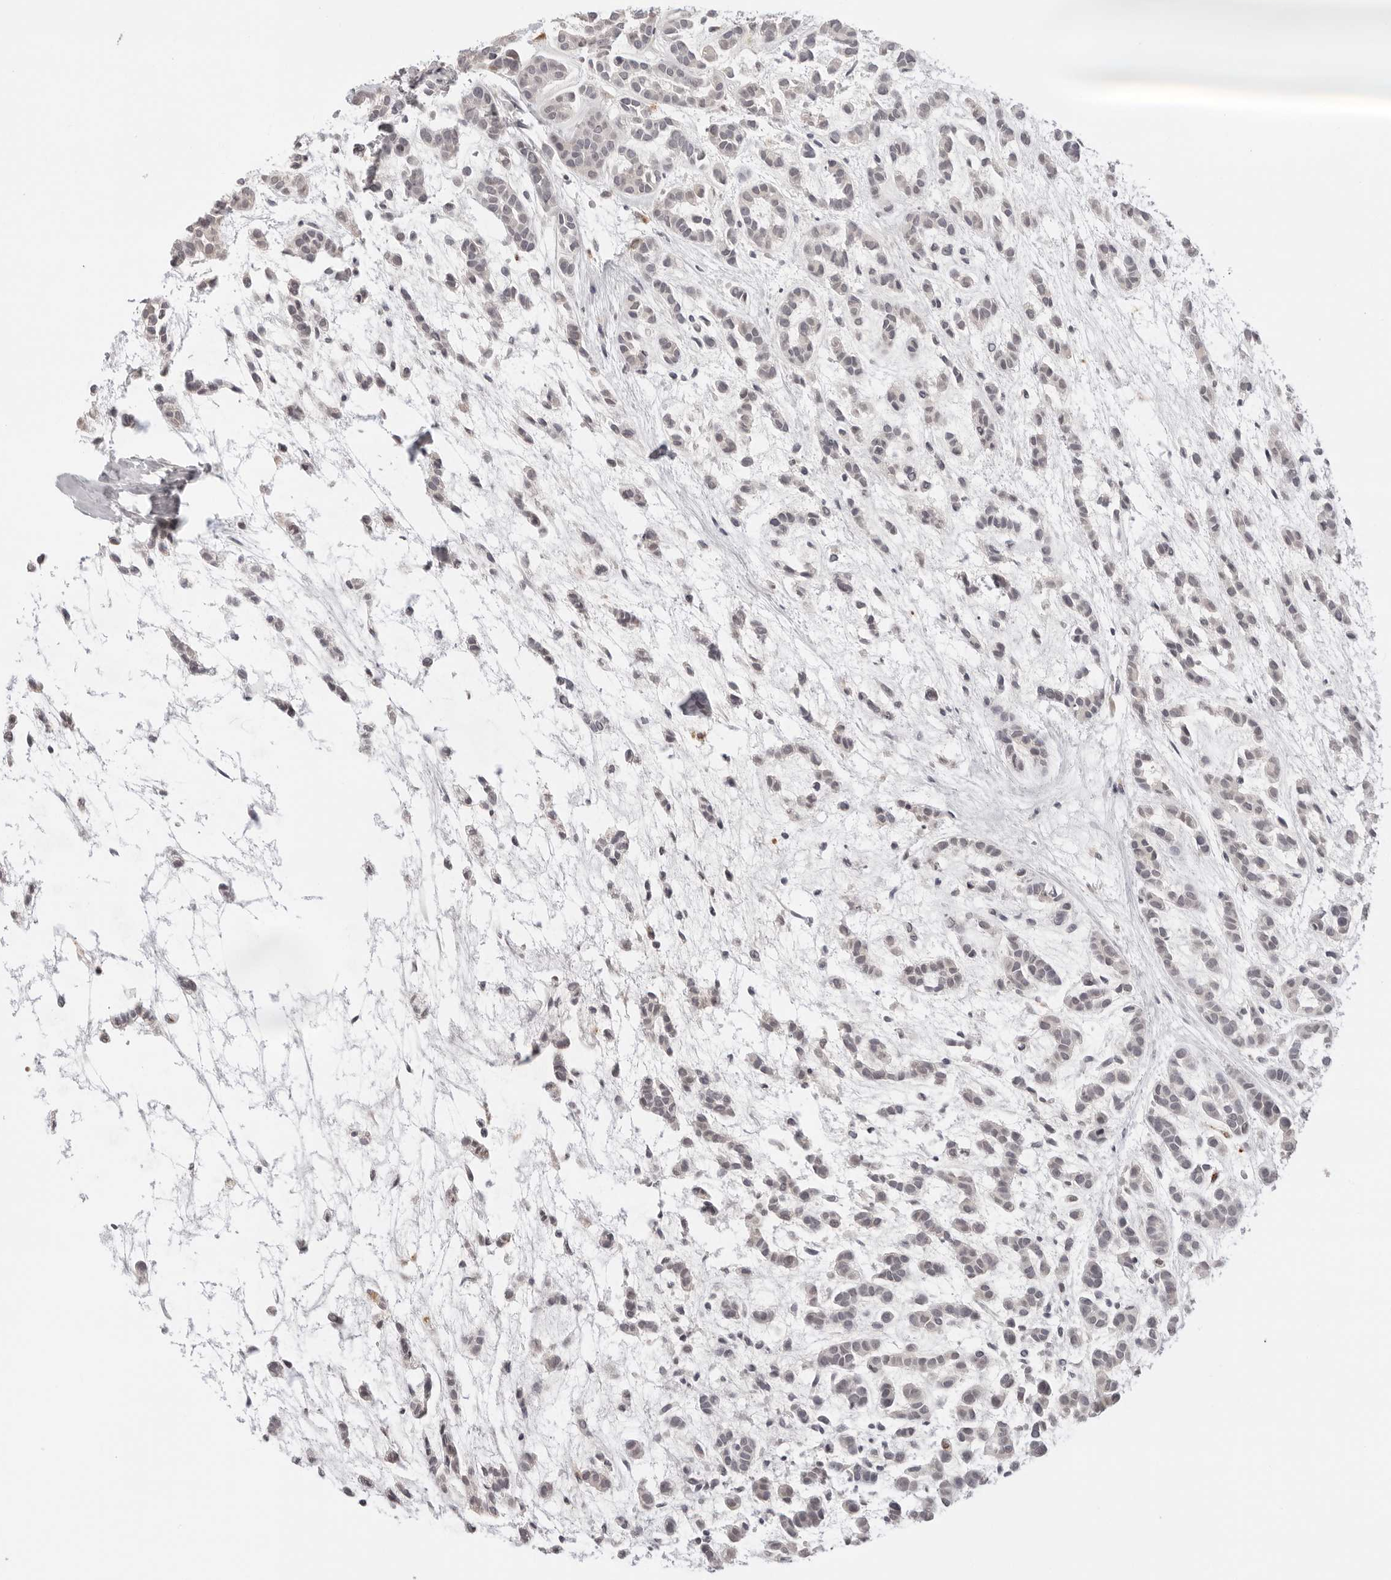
{"staining": {"intensity": "negative", "quantity": "none", "location": "none"}, "tissue": "head and neck cancer", "cell_type": "Tumor cells", "image_type": "cancer", "snomed": [{"axis": "morphology", "description": "Adenocarcinoma, NOS"}, {"axis": "morphology", "description": "Adenoma, NOS"}, {"axis": "topography", "description": "Head-Neck"}], "caption": "IHC photomicrograph of neoplastic tissue: head and neck cancer stained with DAB shows no significant protein positivity in tumor cells. Nuclei are stained in blue.", "gene": "STRADB", "patient": {"sex": "female", "age": 55}}